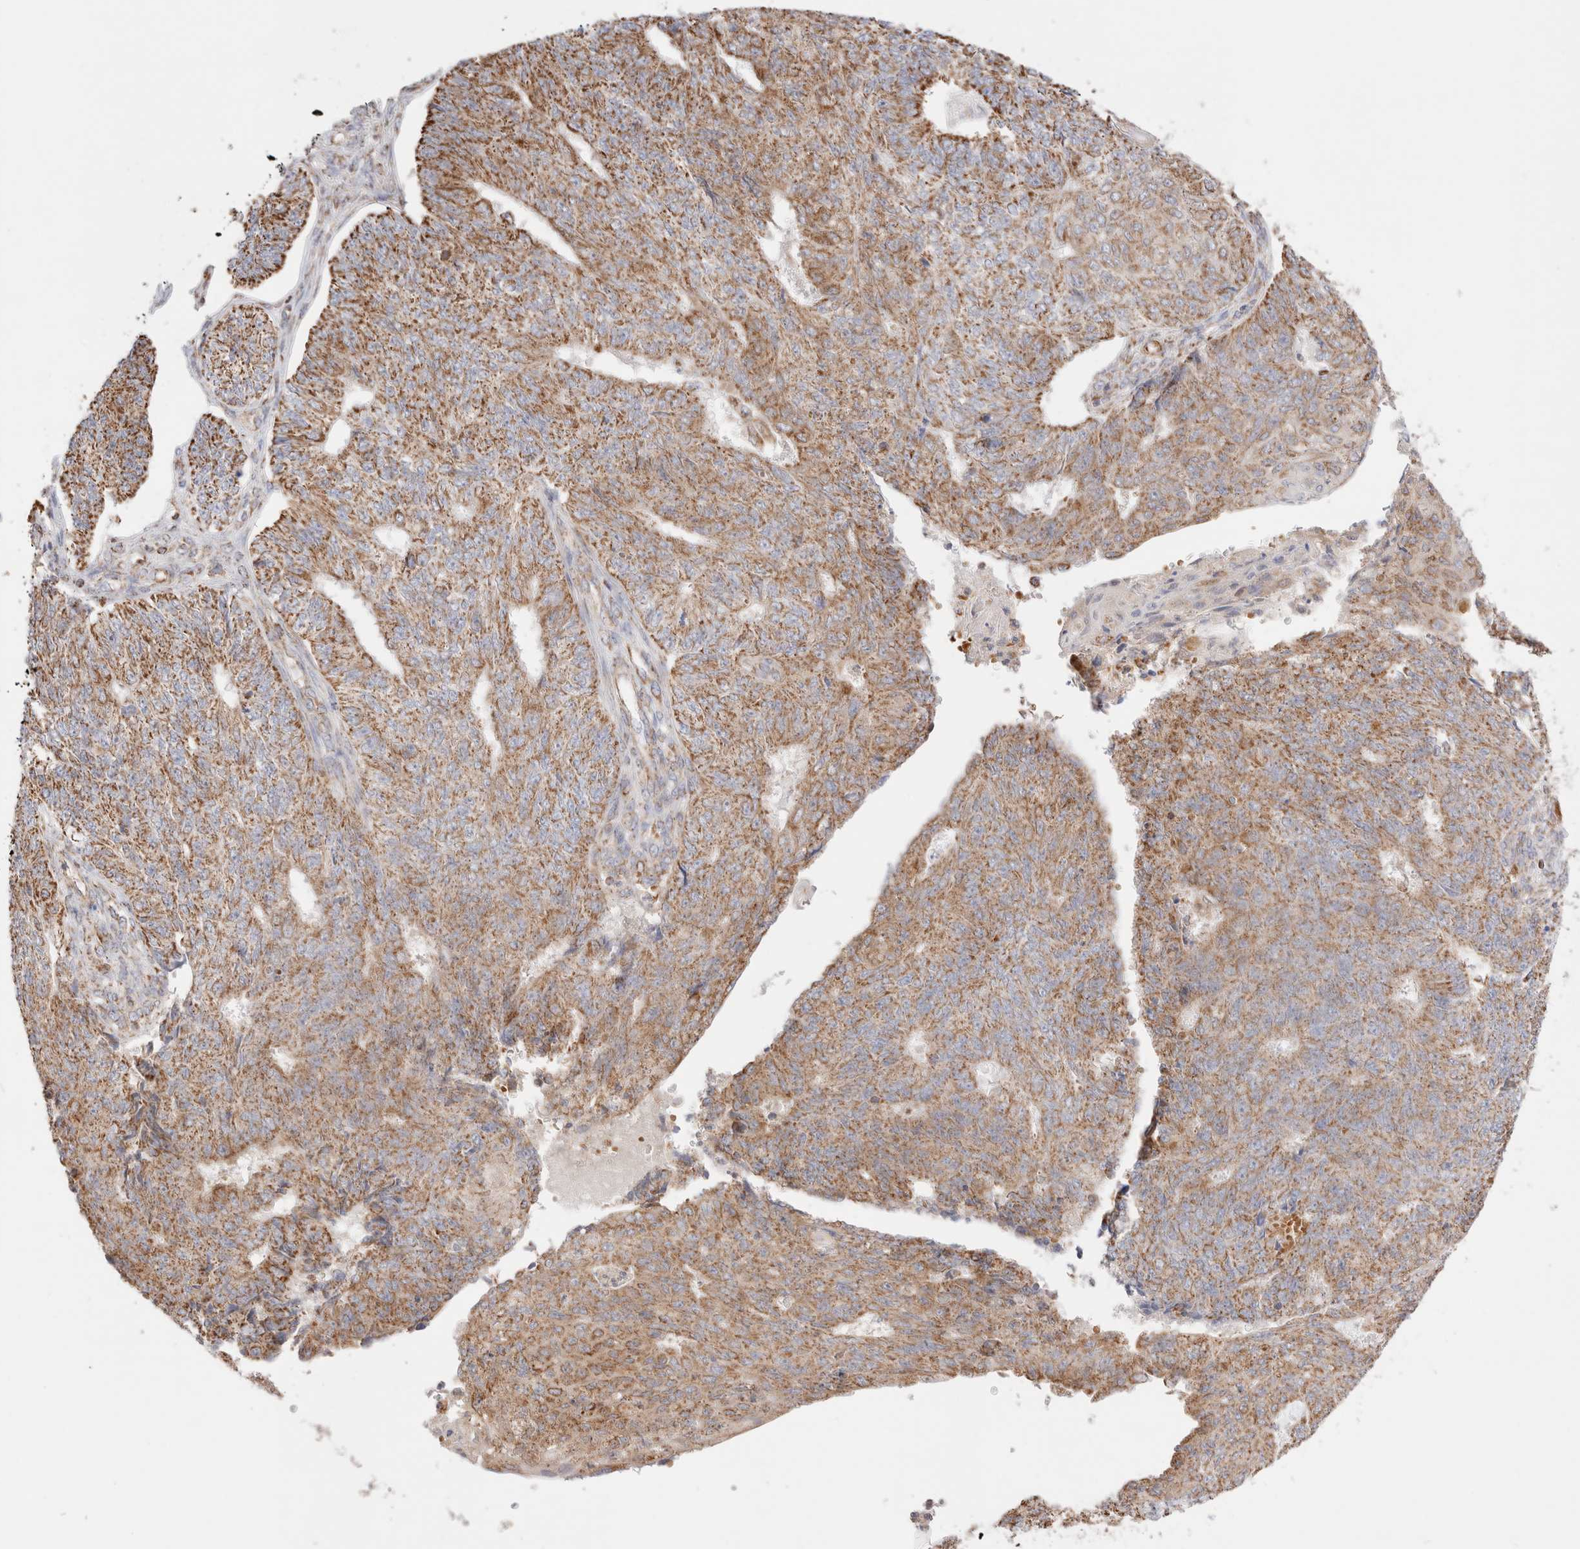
{"staining": {"intensity": "moderate", "quantity": ">75%", "location": "cytoplasmic/membranous"}, "tissue": "endometrial cancer", "cell_type": "Tumor cells", "image_type": "cancer", "snomed": [{"axis": "morphology", "description": "Adenocarcinoma, NOS"}, {"axis": "topography", "description": "Endometrium"}], "caption": "Immunohistochemistry (DAB) staining of adenocarcinoma (endometrial) reveals moderate cytoplasmic/membranous protein positivity in about >75% of tumor cells. The protein is stained brown, and the nuclei are stained in blue (DAB (3,3'-diaminobenzidine) IHC with brightfield microscopy, high magnification).", "gene": "TMPPE", "patient": {"sex": "female", "age": 32}}